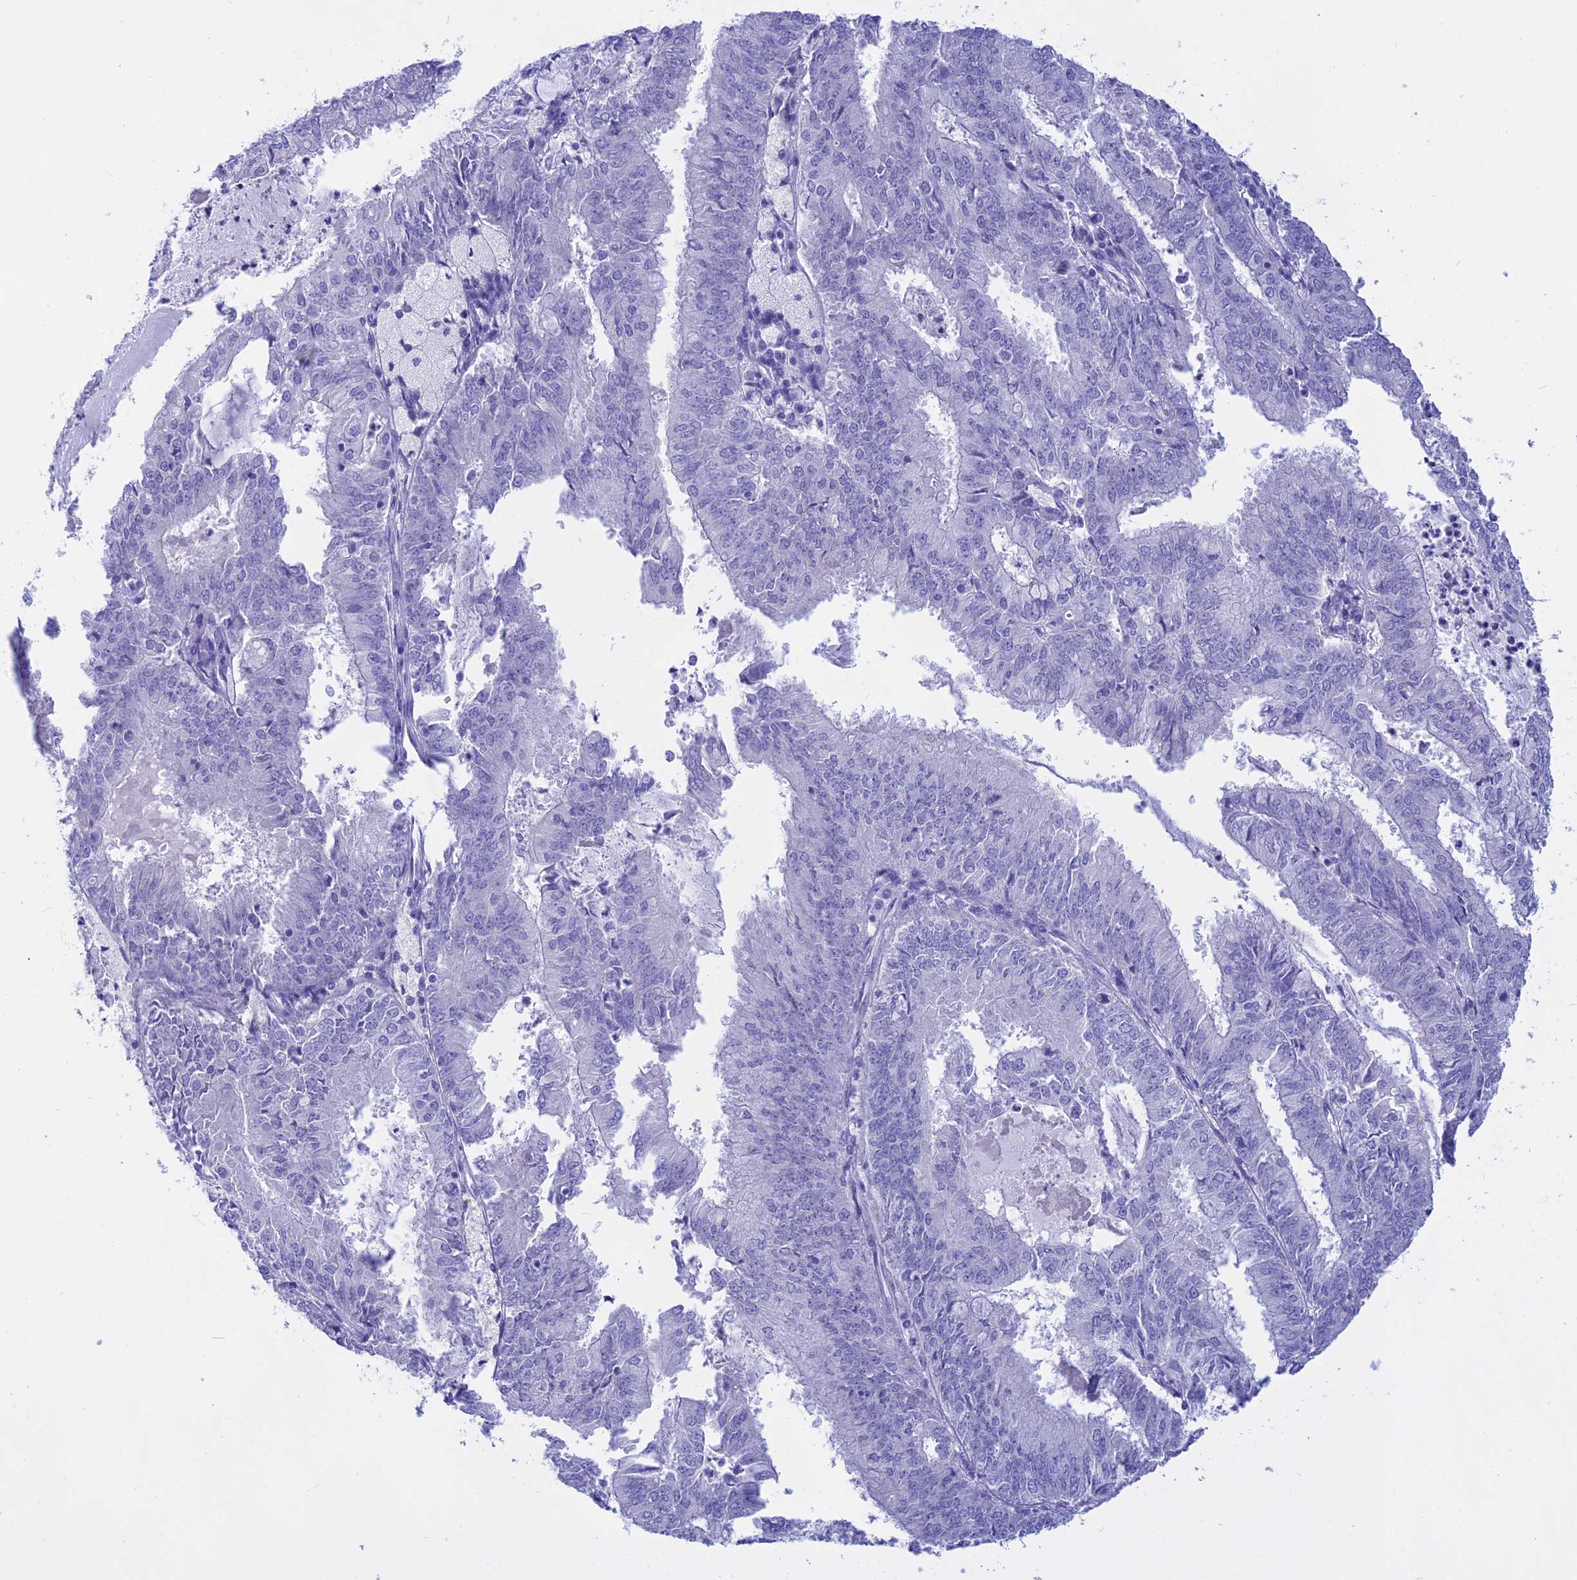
{"staining": {"intensity": "negative", "quantity": "none", "location": "none"}, "tissue": "endometrial cancer", "cell_type": "Tumor cells", "image_type": "cancer", "snomed": [{"axis": "morphology", "description": "Adenocarcinoma, NOS"}, {"axis": "topography", "description": "Endometrium"}], "caption": "Tumor cells show no significant protein staining in endometrial cancer.", "gene": "ISCA1", "patient": {"sex": "female", "age": 57}}